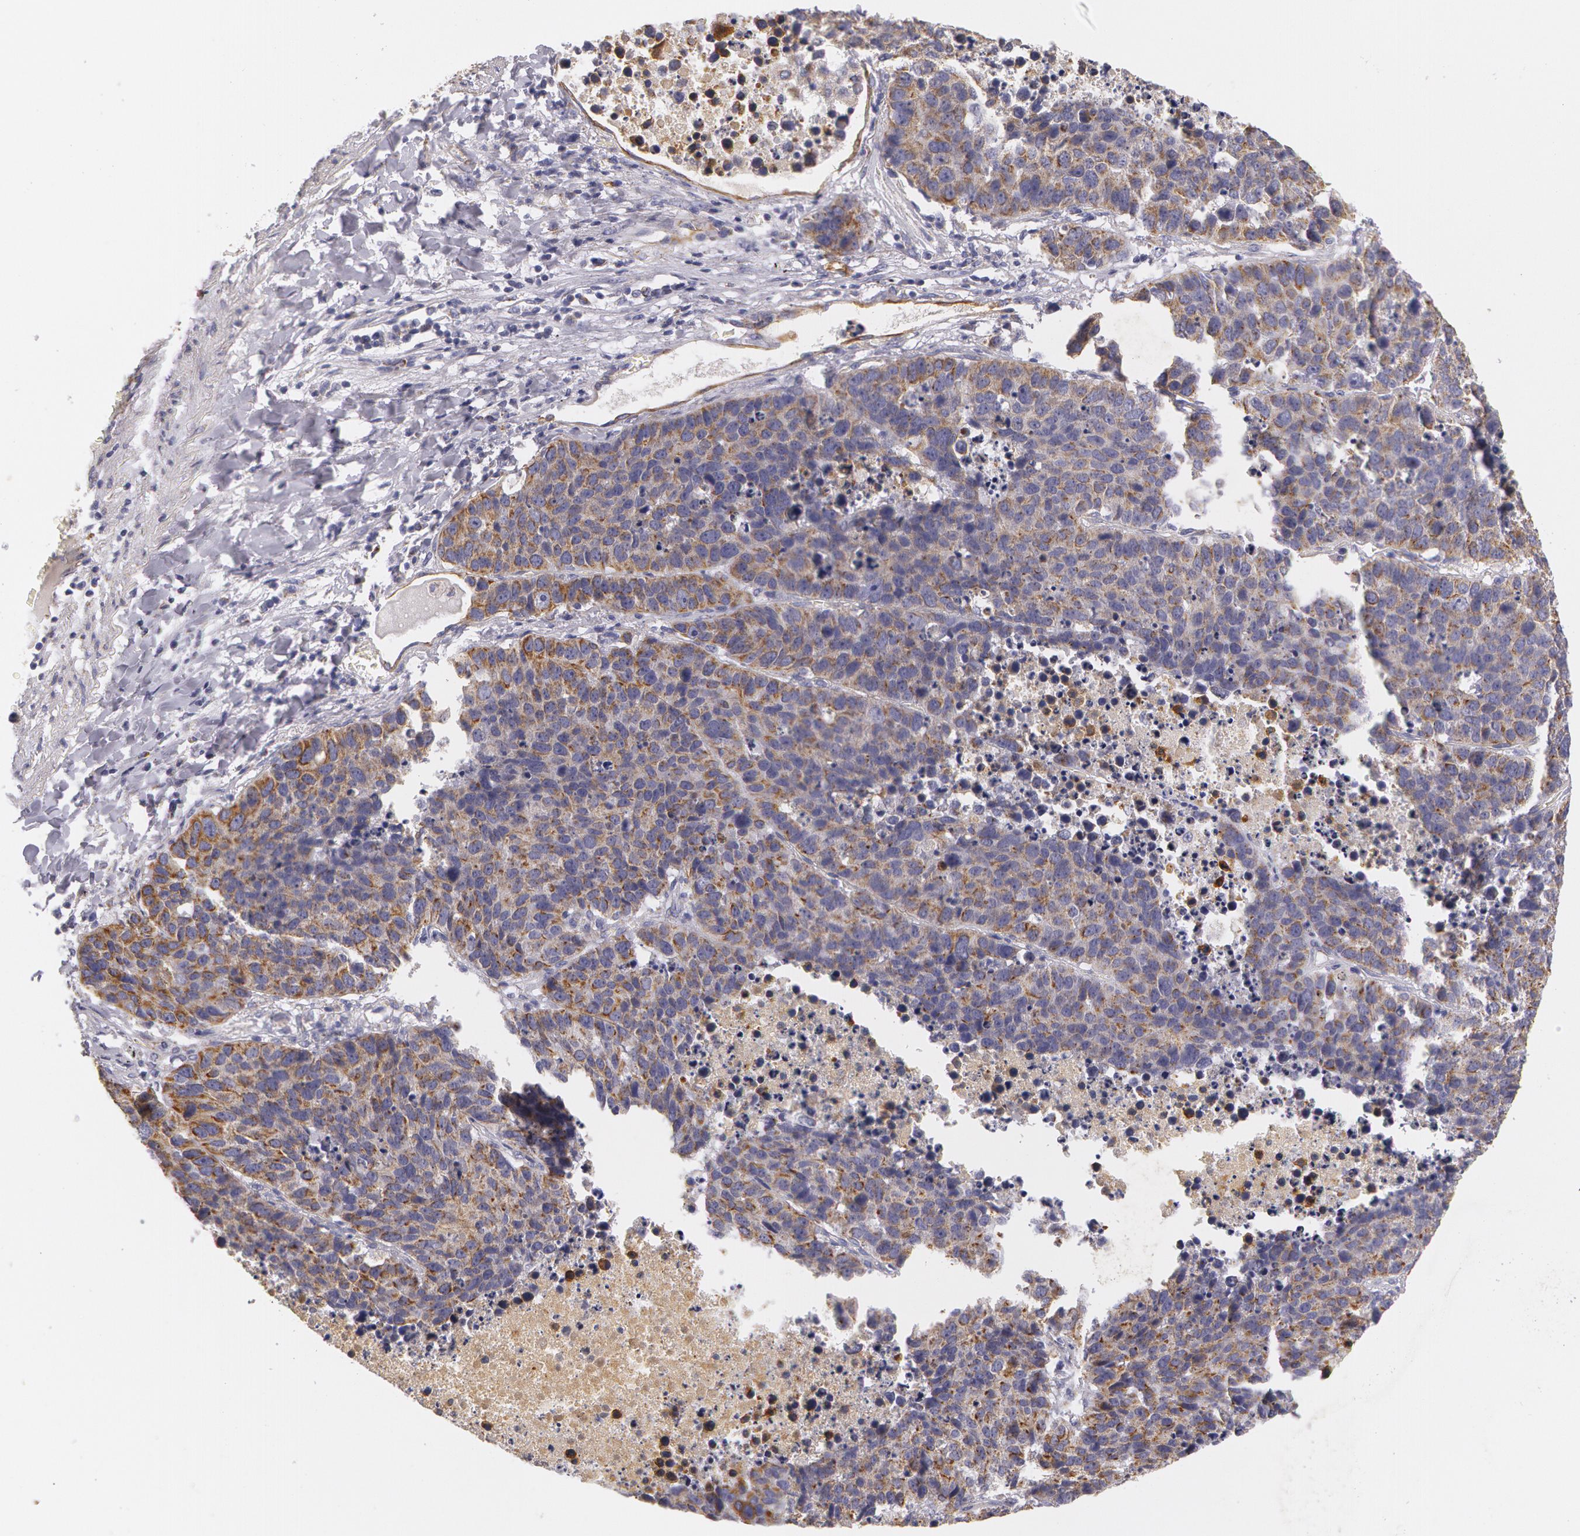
{"staining": {"intensity": "moderate", "quantity": "25%-75%", "location": "cytoplasmic/membranous"}, "tissue": "lung cancer", "cell_type": "Tumor cells", "image_type": "cancer", "snomed": [{"axis": "morphology", "description": "Carcinoid, malignant, NOS"}, {"axis": "topography", "description": "Lung"}], "caption": "Tumor cells demonstrate medium levels of moderate cytoplasmic/membranous positivity in about 25%-75% of cells in lung carcinoid (malignant).", "gene": "KRT18", "patient": {"sex": "male", "age": 60}}